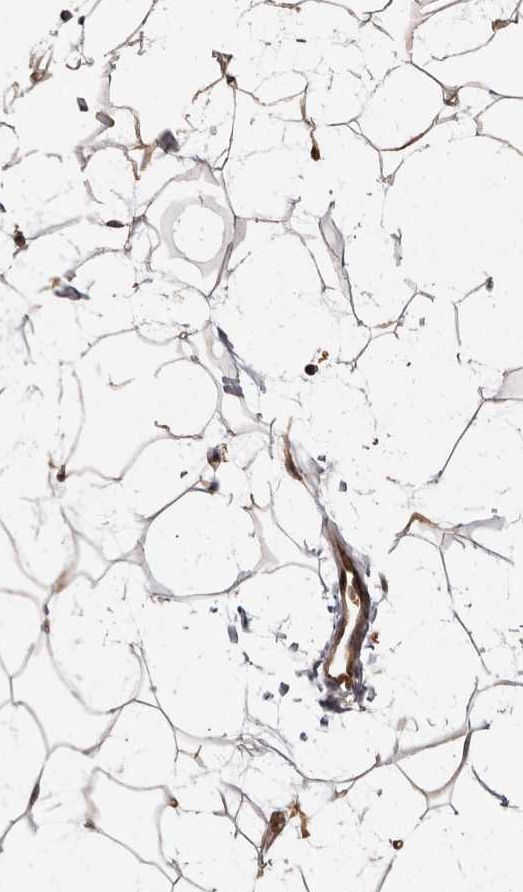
{"staining": {"intensity": "moderate", "quantity": ">75%", "location": "cytoplasmic/membranous,nuclear"}, "tissue": "adipose tissue", "cell_type": "Adipocytes", "image_type": "normal", "snomed": [{"axis": "morphology", "description": "Normal tissue, NOS"}, {"axis": "topography", "description": "Breast"}], "caption": "Adipose tissue stained with DAB (3,3'-diaminobenzidine) immunohistochemistry displays medium levels of moderate cytoplasmic/membranous,nuclear expression in approximately >75% of adipocytes. (Stains: DAB (3,3'-diaminobenzidine) in brown, nuclei in blue, Microscopy: brightfield microscopy at high magnification).", "gene": "DARS1", "patient": {"sex": "female", "age": 23}}